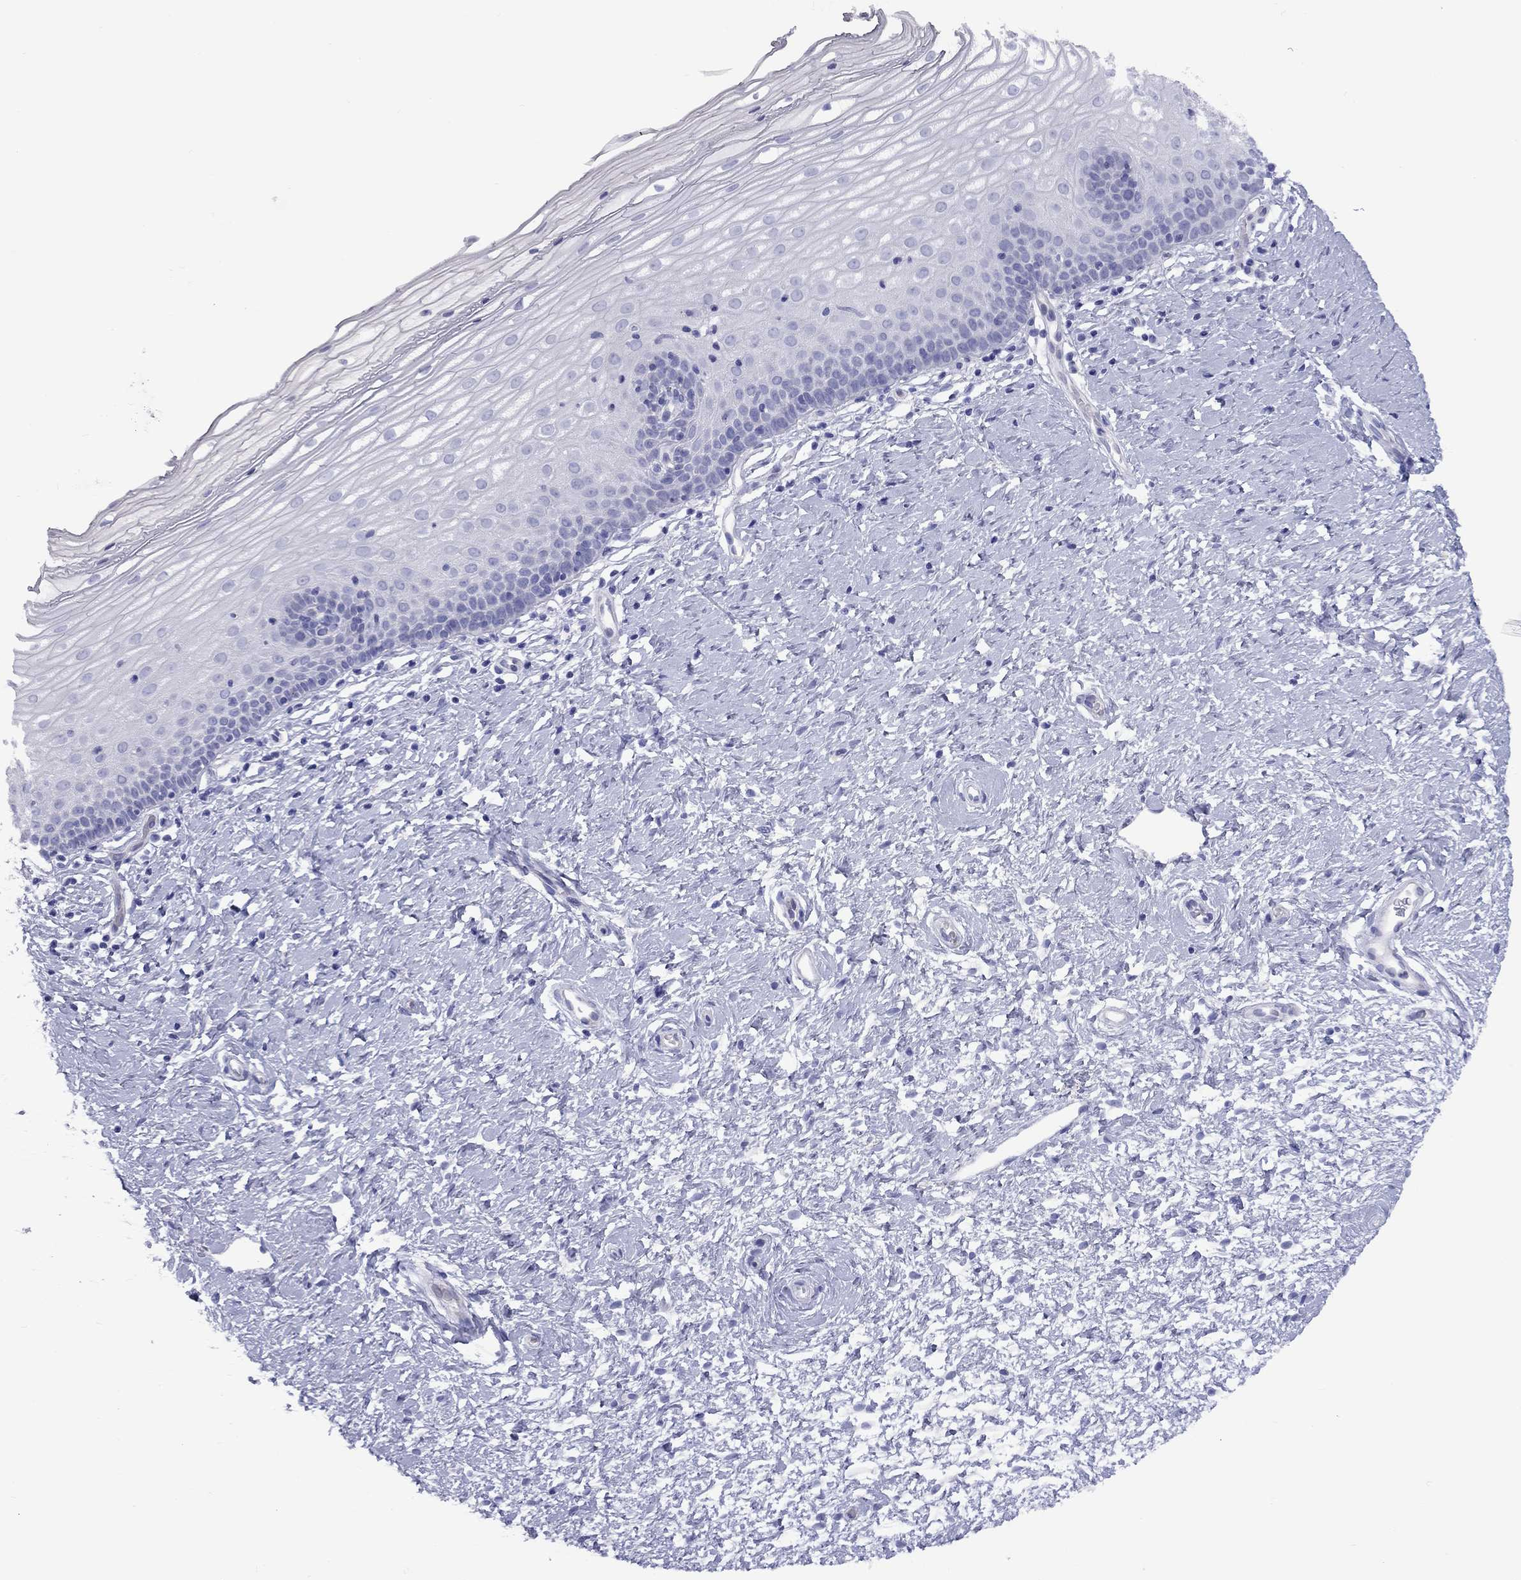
{"staining": {"intensity": "negative", "quantity": "none", "location": "none"}, "tissue": "cervix", "cell_type": "Glandular cells", "image_type": "normal", "snomed": [{"axis": "morphology", "description": "Normal tissue, NOS"}, {"axis": "topography", "description": "Cervix"}], "caption": "Immunohistochemistry image of unremarkable cervix: cervix stained with DAB shows no significant protein staining in glandular cells.", "gene": "FSCN3", "patient": {"sex": "female", "age": 37}}